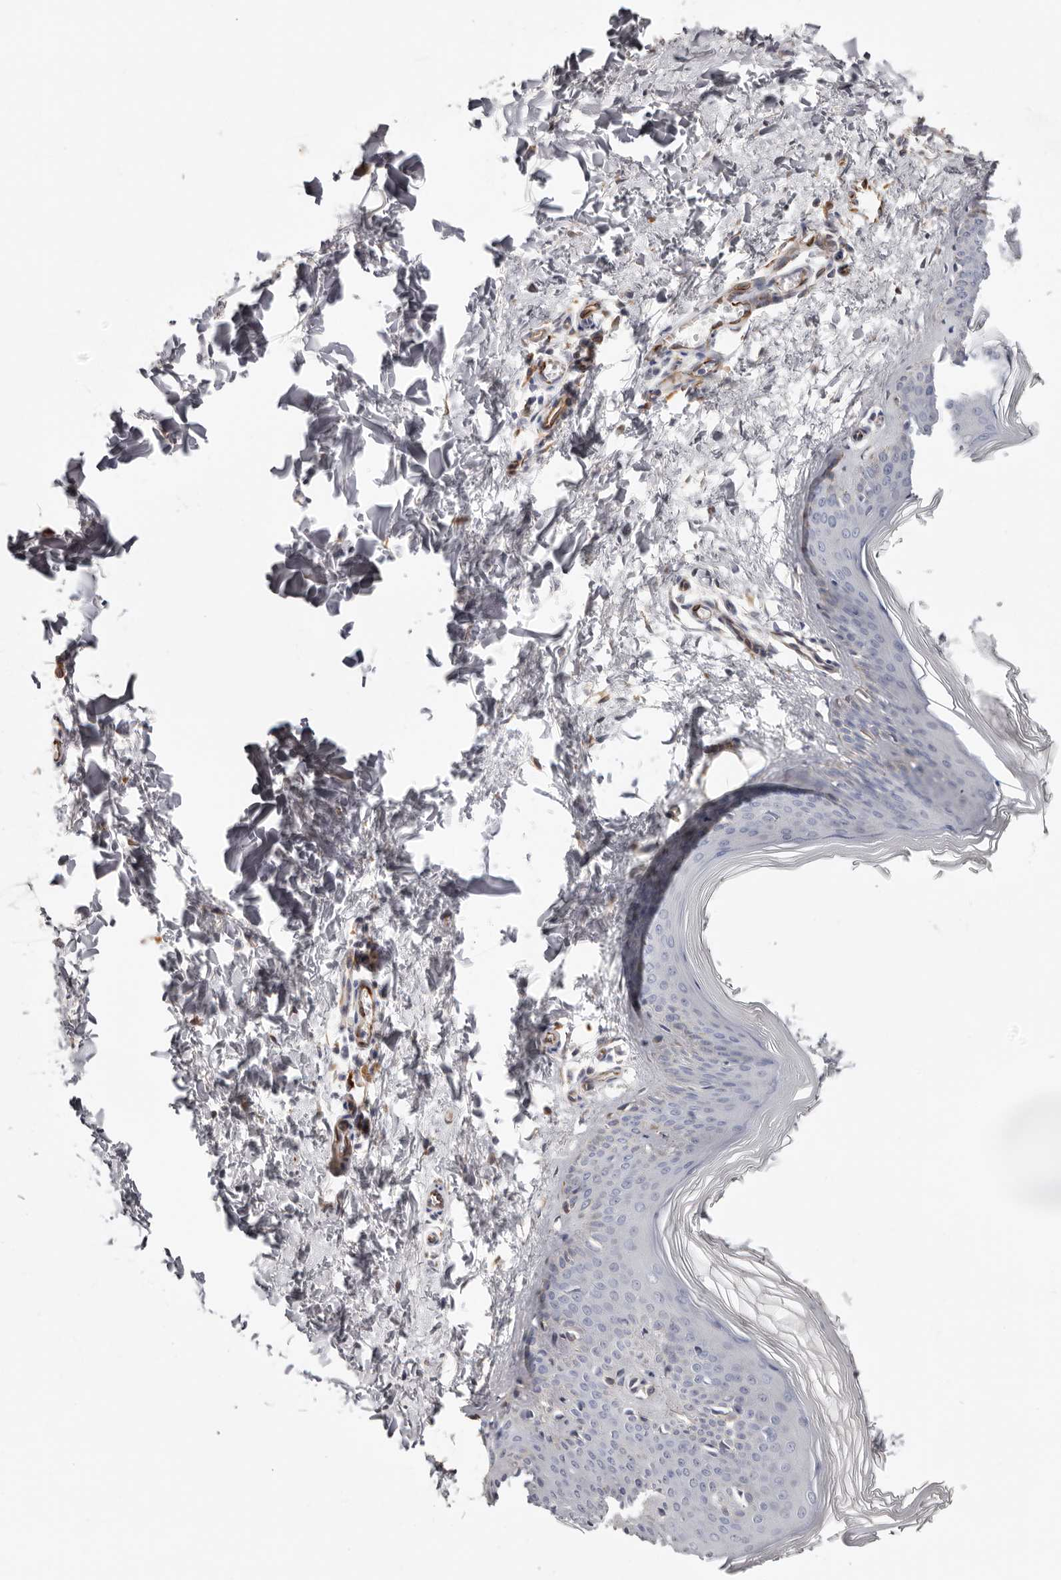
{"staining": {"intensity": "negative", "quantity": "none", "location": "none"}, "tissue": "skin", "cell_type": "Fibroblasts", "image_type": "normal", "snomed": [{"axis": "morphology", "description": "Normal tissue, NOS"}, {"axis": "topography", "description": "Skin"}], "caption": "The photomicrograph reveals no significant expression in fibroblasts of skin.", "gene": "PKDCC", "patient": {"sex": "female", "age": 27}}